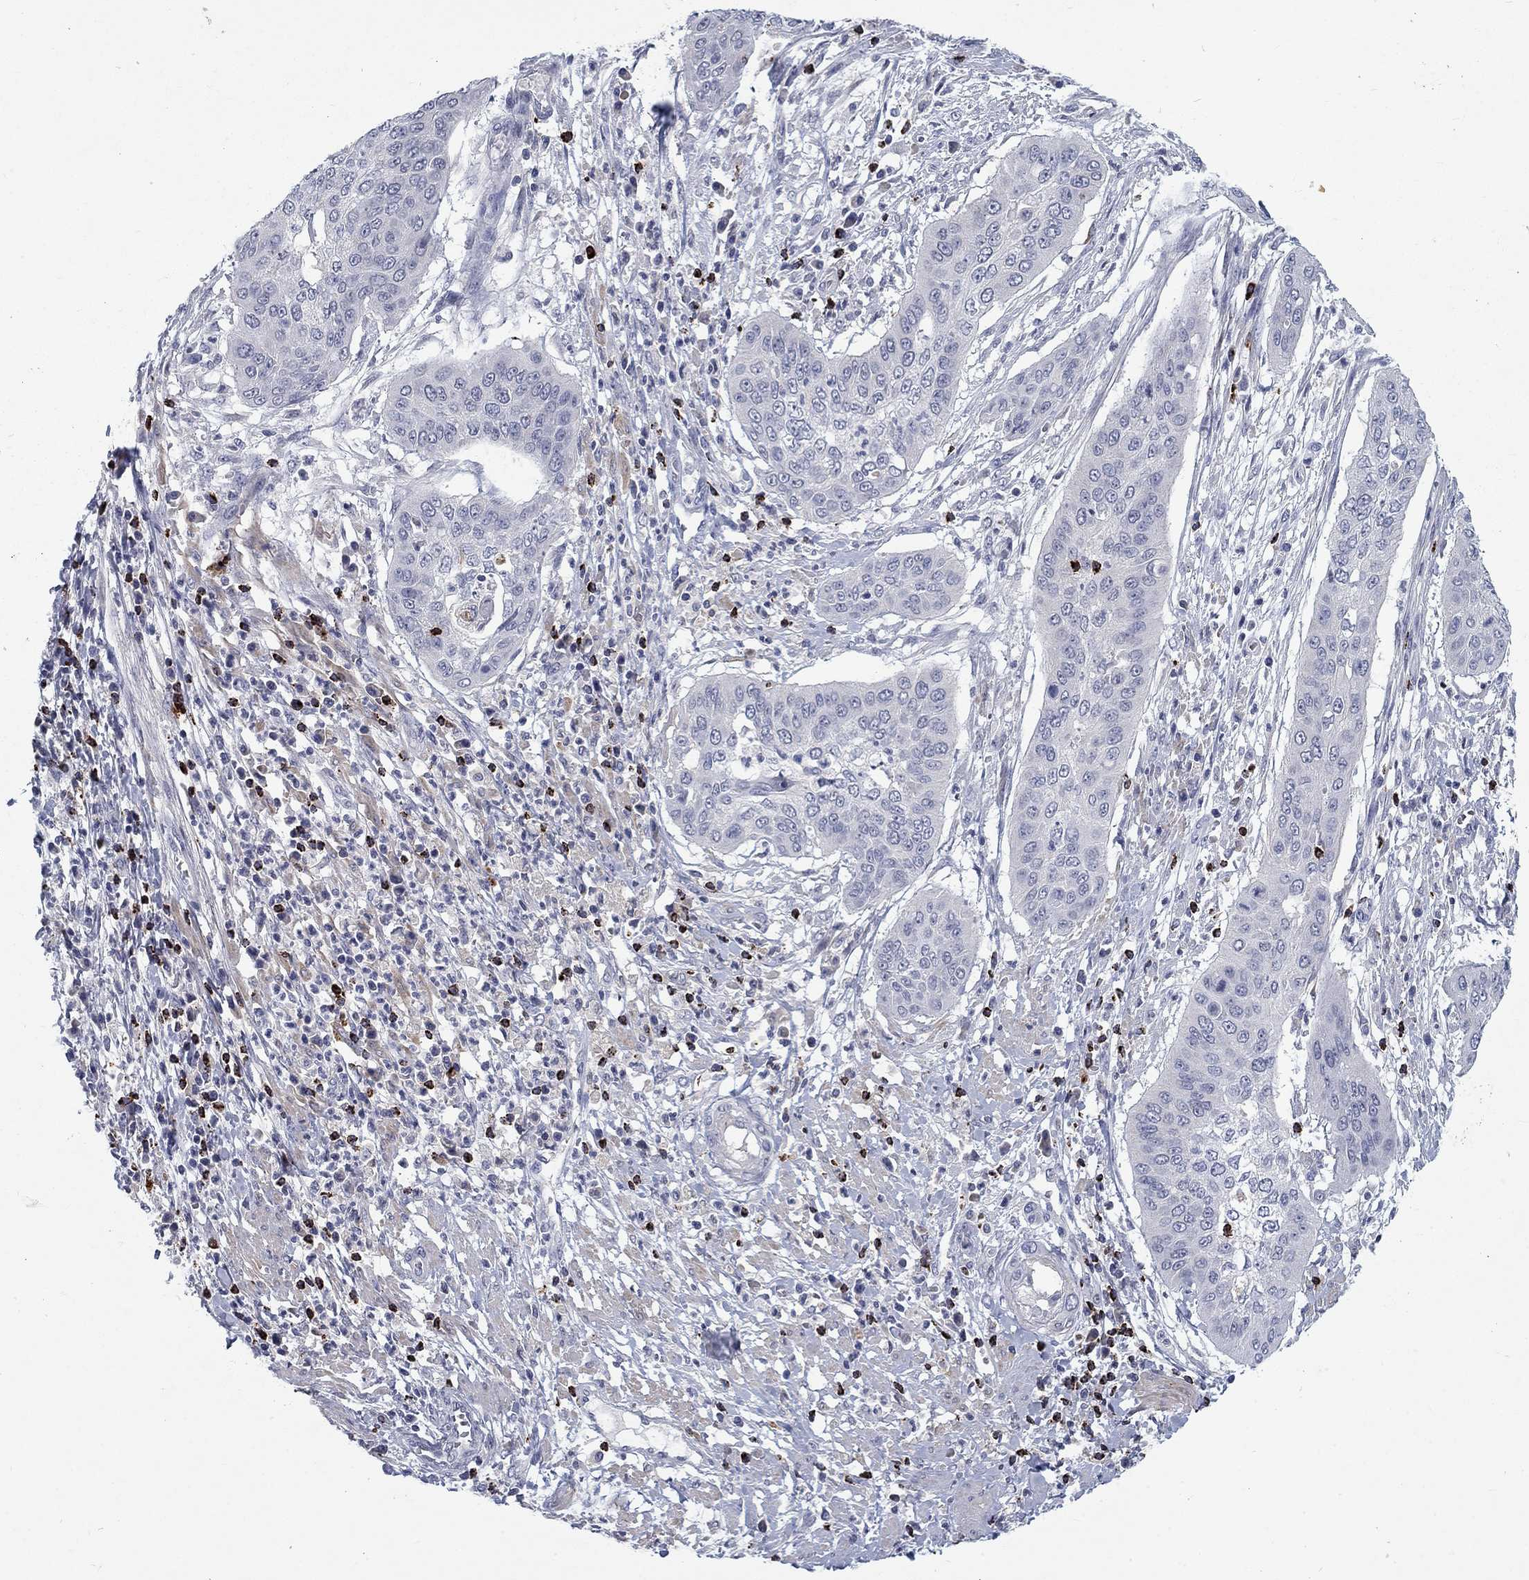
{"staining": {"intensity": "negative", "quantity": "none", "location": "none"}, "tissue": "cervical cancer", "cell_type": "Tumor cells", "image_type": "cancer", "snomed": [{"axis": "morphology", "description": "Squamous cell carcinoma, NOS"}, {"axis": "topography", "description": "Cervix"}], "caption": "There is no significant expression in tumor cells of cervical cancer (squamous cell carcinoma). (DAB immunohistochemistry (IHC) with hematoxylin counter stain).", "gene": "GZMA", "patient": {"sex": "female", "age": 39}}